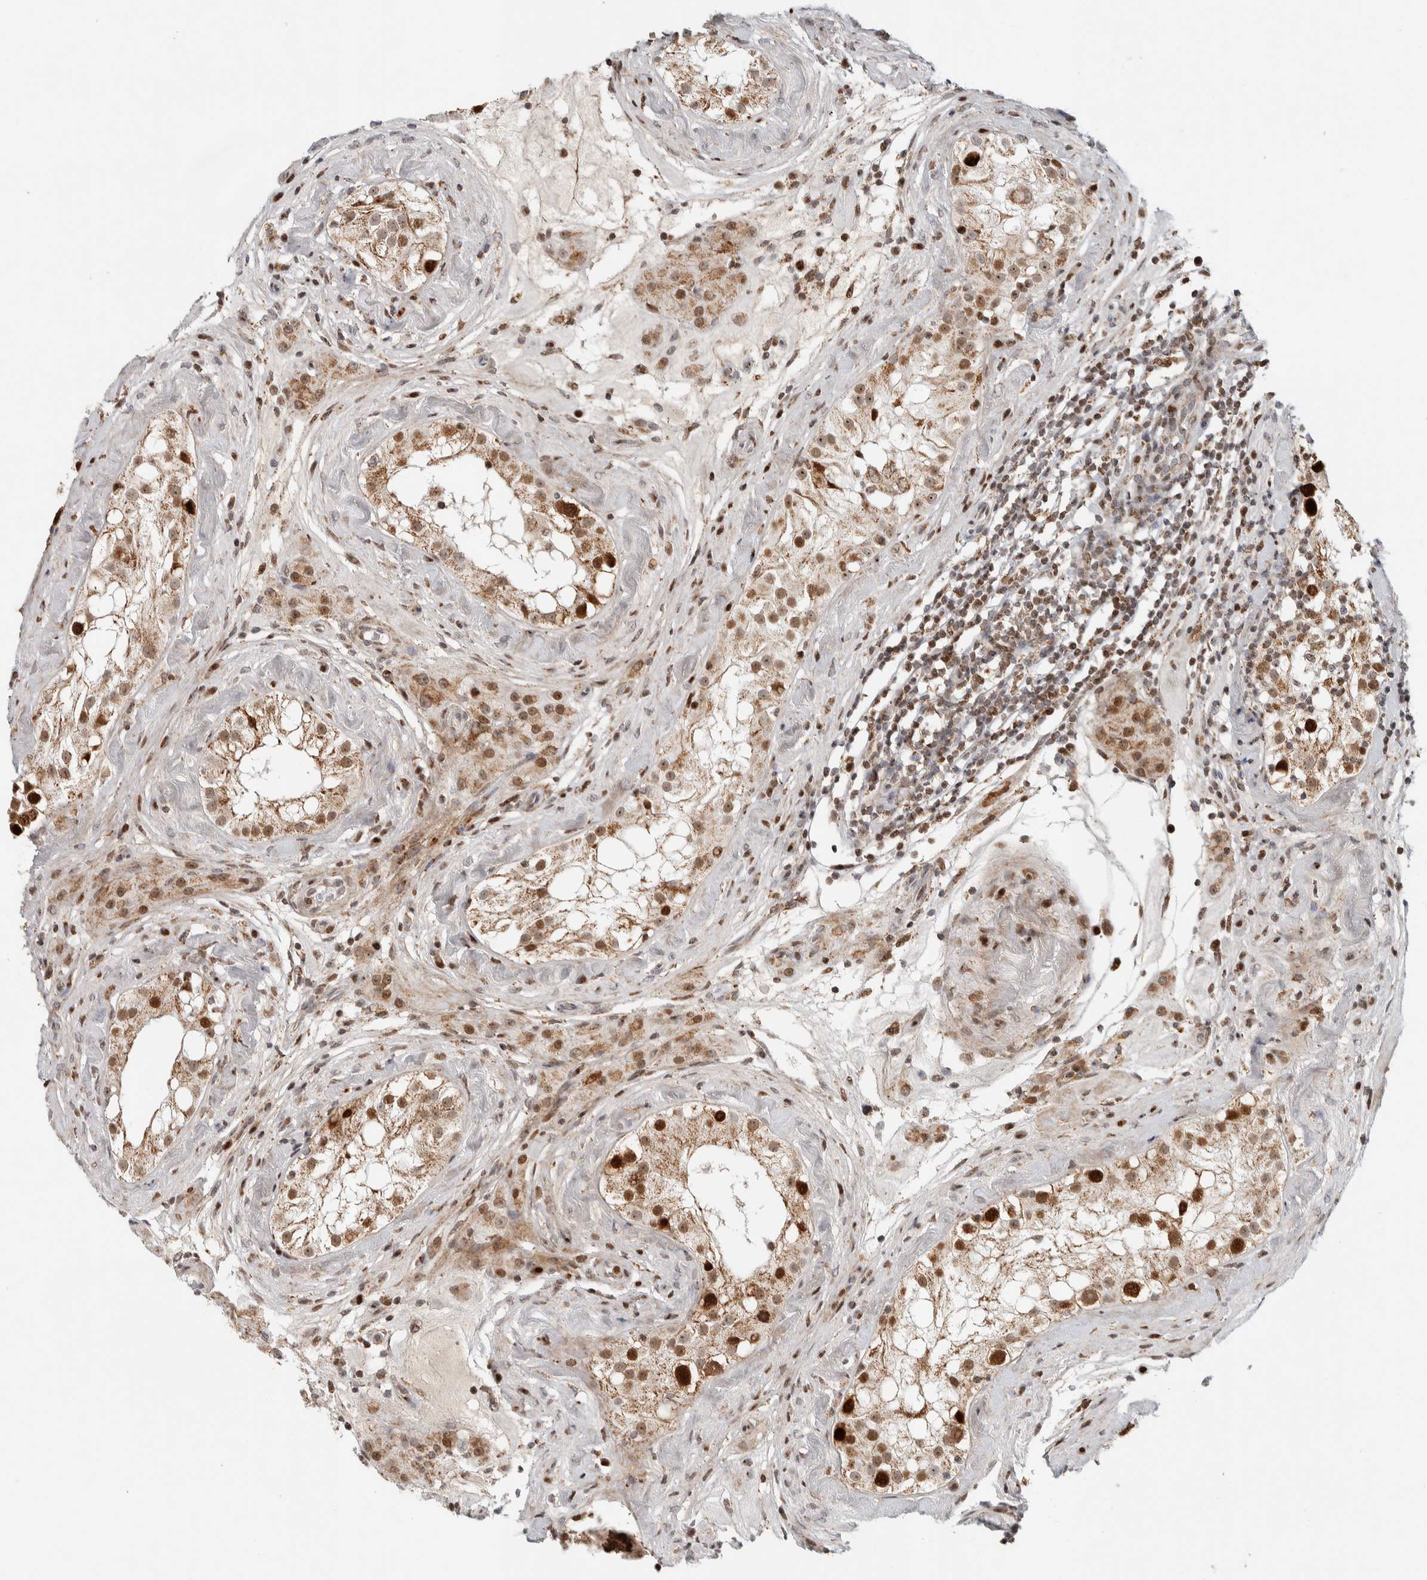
{"staining": {"intensity": "strong", "quantity": ">75%", "location": "cytoplasmic/membranous,nuclear"}, "tissue": "testis", "cell_type": "Cells in seminiferous ducts", "image_type": "normal", "snomed": [{"axis": "morphology", "description": "Normal tissue, NOS"}, {"axis": "topography", "description": "Testis"}], "caption": "The histopathology image displays staining of normal testis, revealing strong cytoplasmic/membranous,nuclear protein staining (brown color) within cells in seminiferous ducts.", "gene": "TSPAN32", "patient": {"sex": "male", "age": 46}}